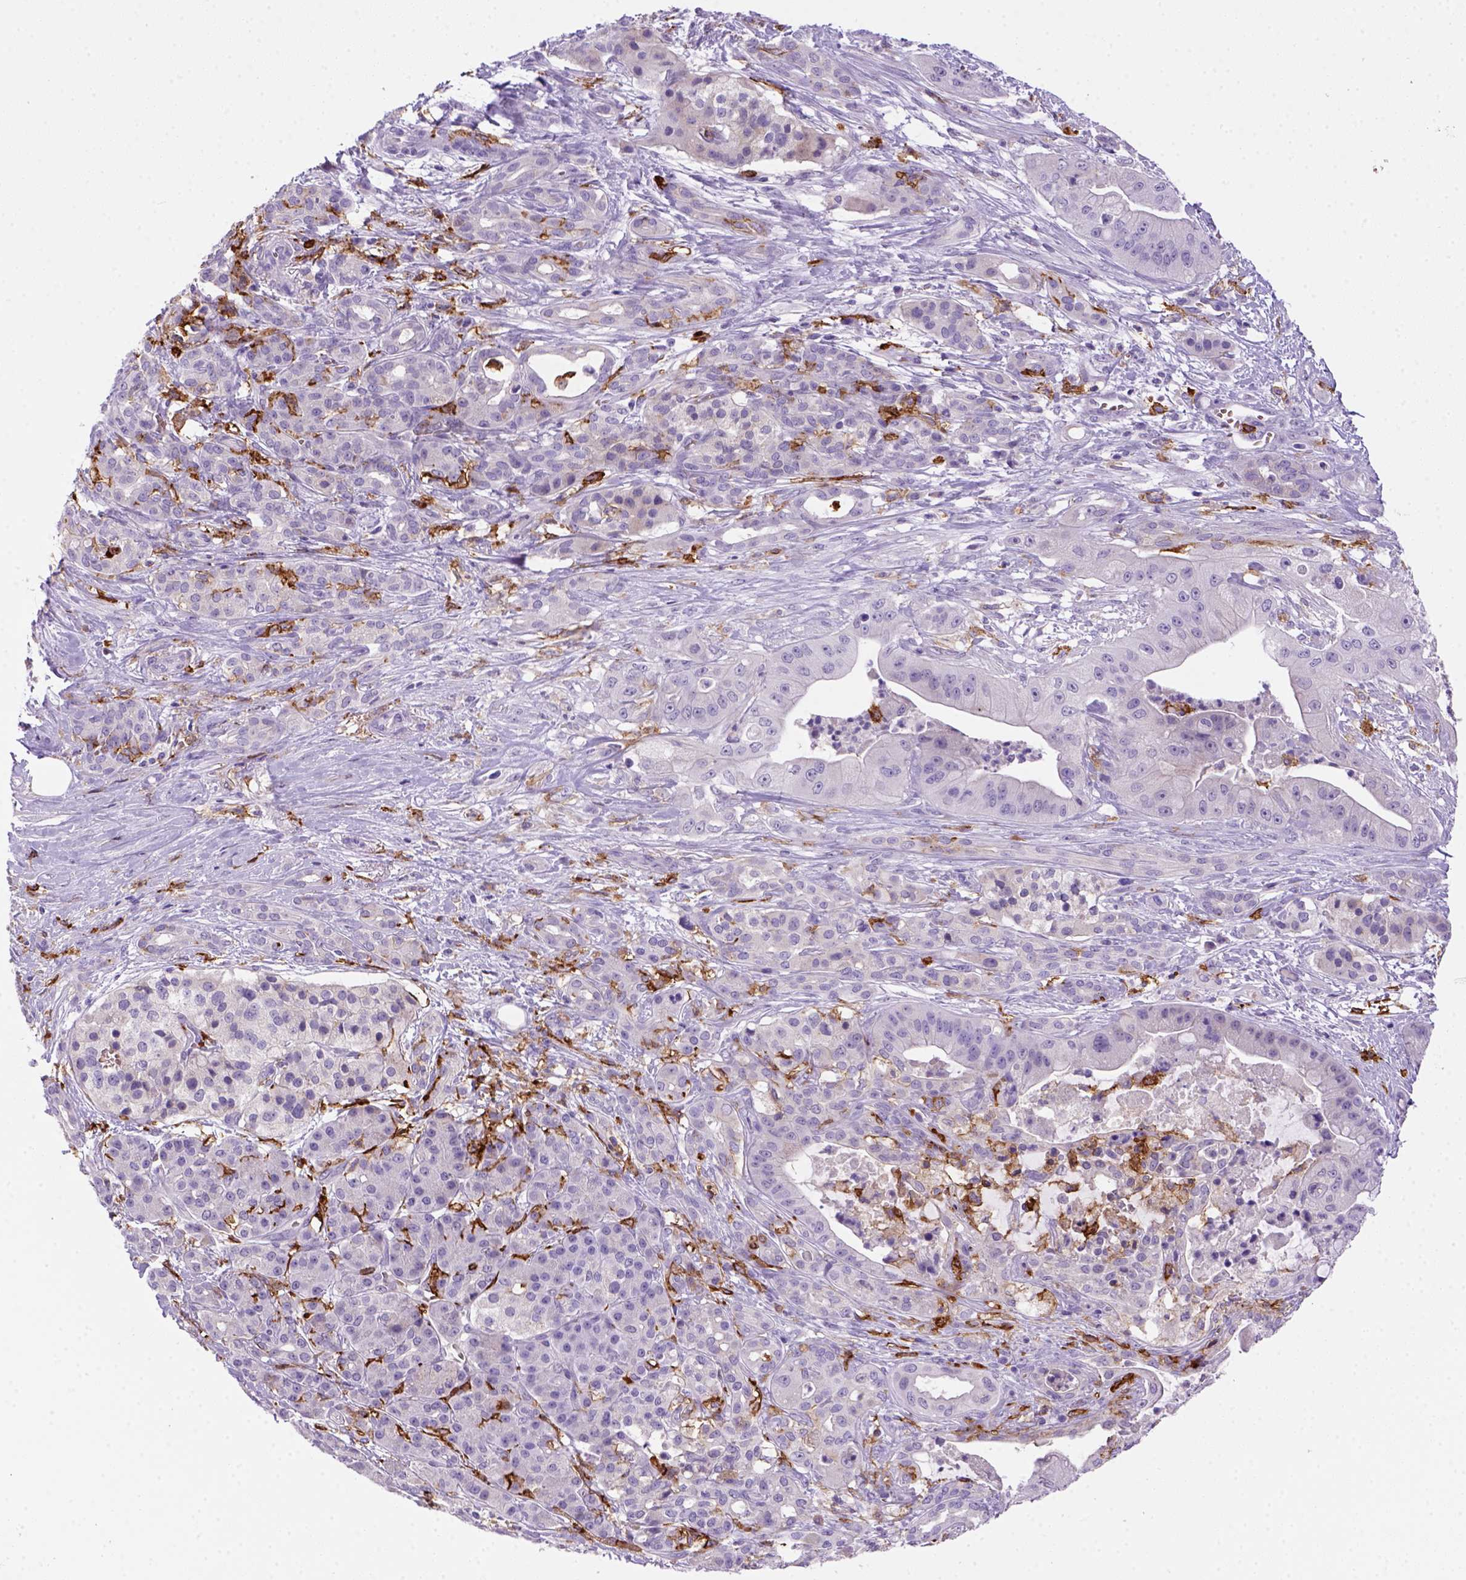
{"staining": {"intensity": "negative", "quantity": "none", "location": "none"}, "tissue": "pancreatic cancer", "cell_type": "Tumor cells", "image_type": "cancer", "snomed": [{"axis": "morphology", "description": "Normal tissue, NOS"}, {"axis": "morphology", "description": "Inflammation, NOS"}, {"axis": "morphology", "description": "Adenocarcinoma, NOS"}, {"axis": "topography", "description": "Pancreas"}], "caption": "This is an IHC micrograph of human pancreatic cancer (adenocarcinoma). There is no positivity in tumor cells.", "gene": "CD14", "patient": {"sex": "male", "age": 57}}